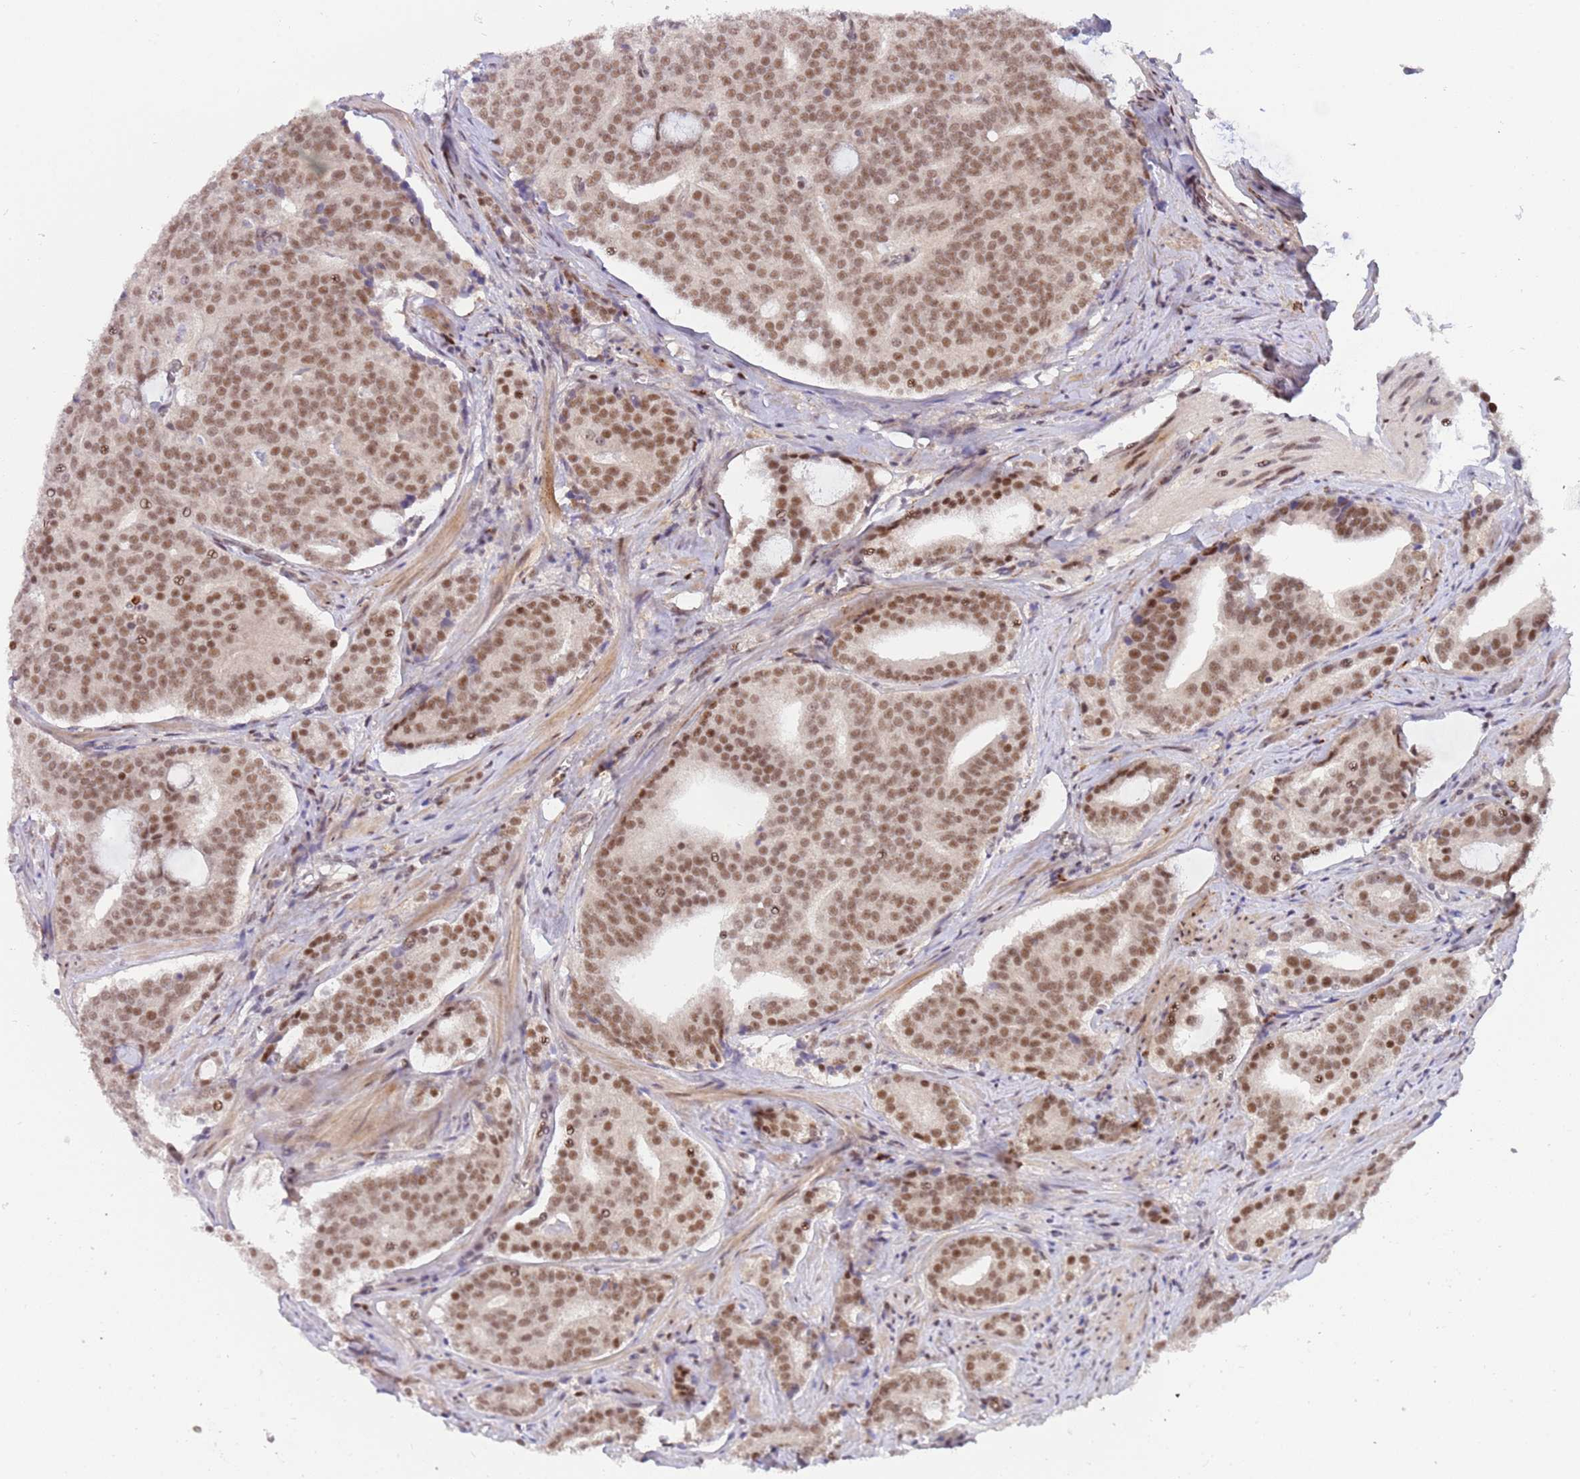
{"staining": {"intensity": "moderate", "quantity": ">75%", "location": "nuclear"}, "tissue": "prostate cancer", "cell_type": "Tumor cells", "image_type": "cancer", "snomed": [{"axis": "morphology", "description": "Adenocarcinoma, High grade"}, {"axis": "topography", "description": "Prostate"}], "caption": "Approximately >75% of tumor cells in human high-grade adenocarcinoma (prostate) show moderate nuclear protein staining as visualized by brown immunohistochemical staining.", "gene": "LGALSL", "patient": {"sex": "male", "age": 55}}